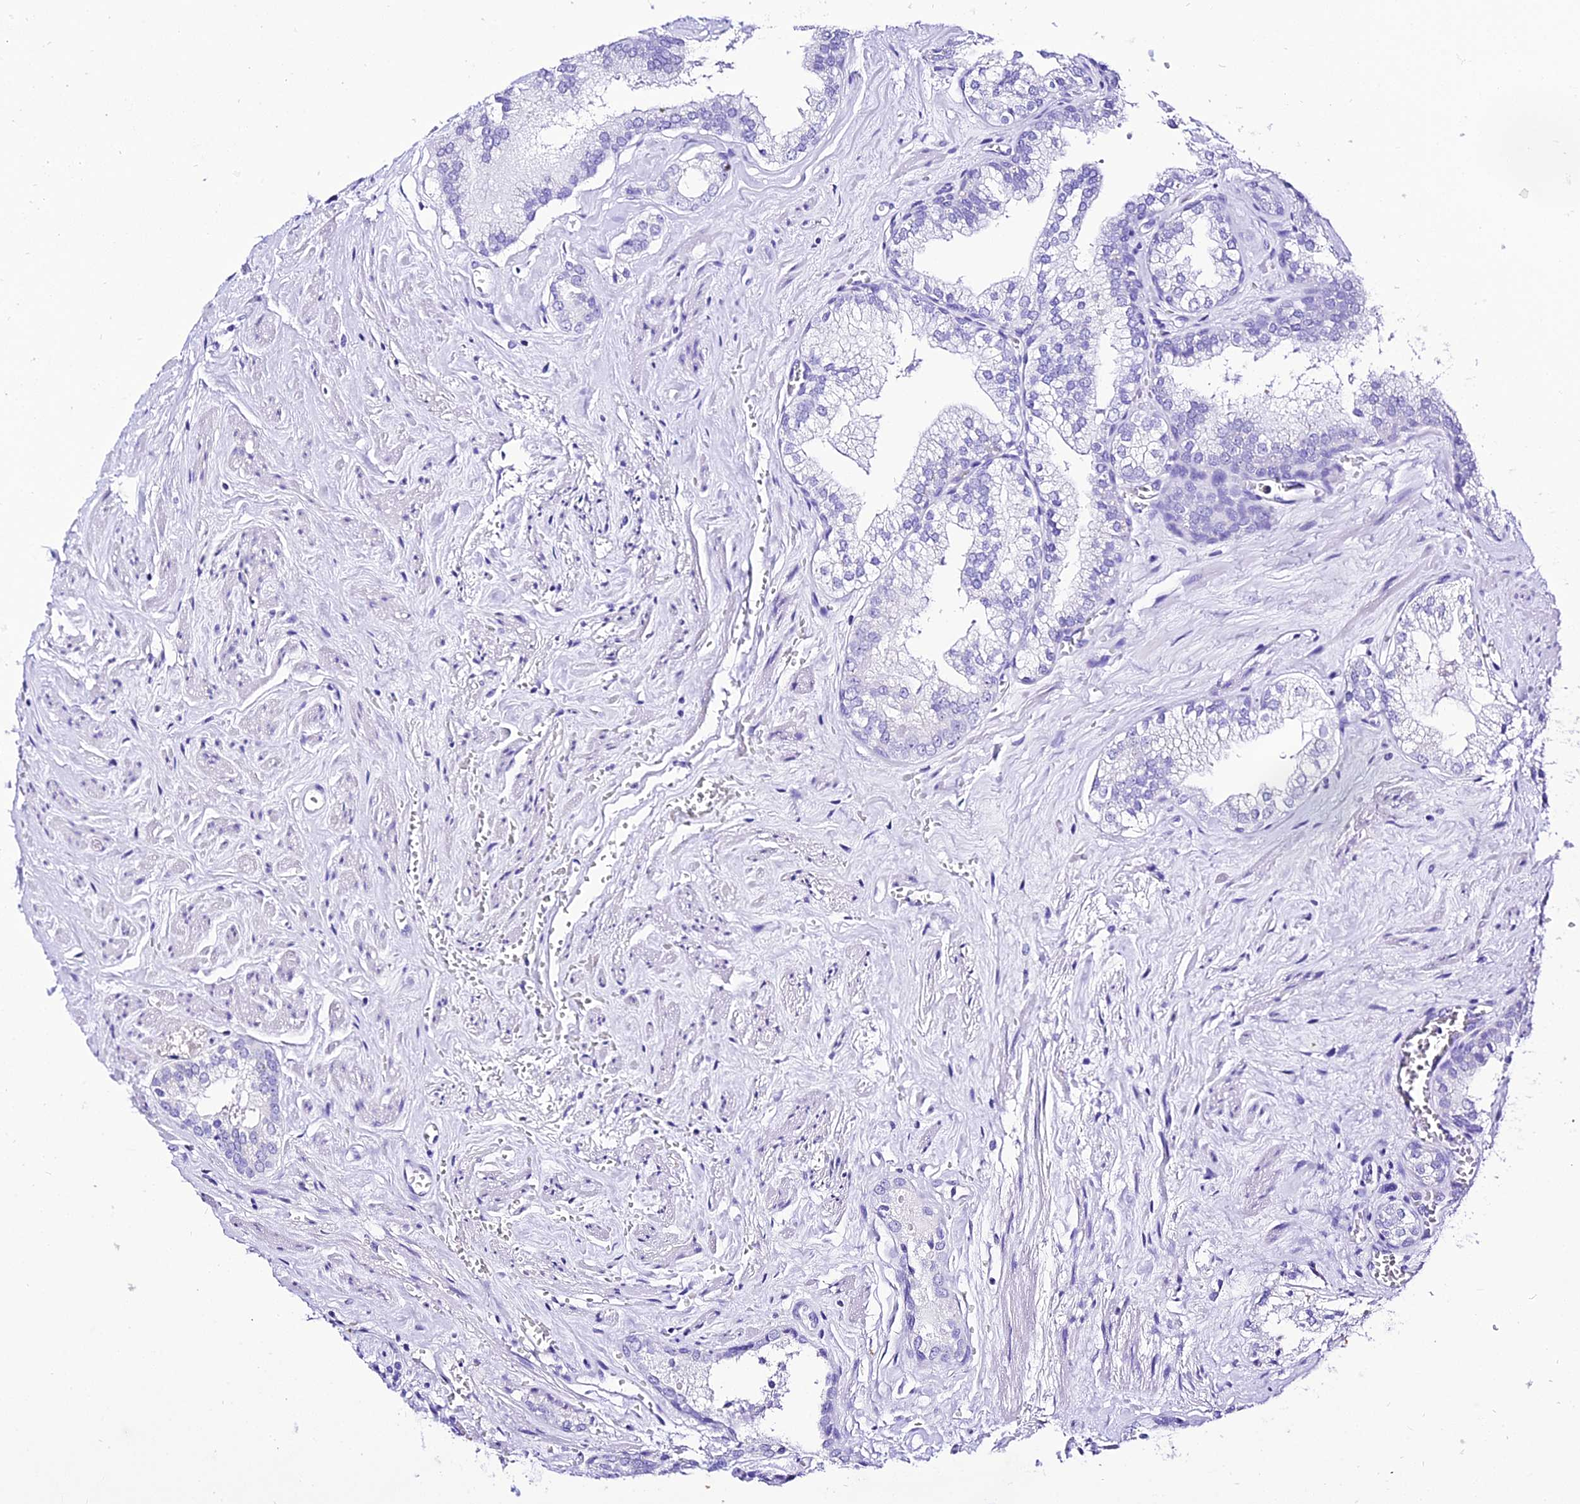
{"staining": {"intensity": "negative", "quantity": "none", "location": "none"}, "tissue": "prostate cancer", "cell_type": "Tumor cells", "image_type": "cancer", "snomed": [{"axis": "morphology", "description": "Adenocarcinoma, Low grade"}, {"axis": "topography", "description": "Prostate"}], "caption": "Immunohistochemistry micrograph of prostate low-grade adenocarcinoma stained for a protein (brown), which reveals no staining in tumor cells.", "gene": "TRMT44", "patient": {"sex": "male", "age": 68}}